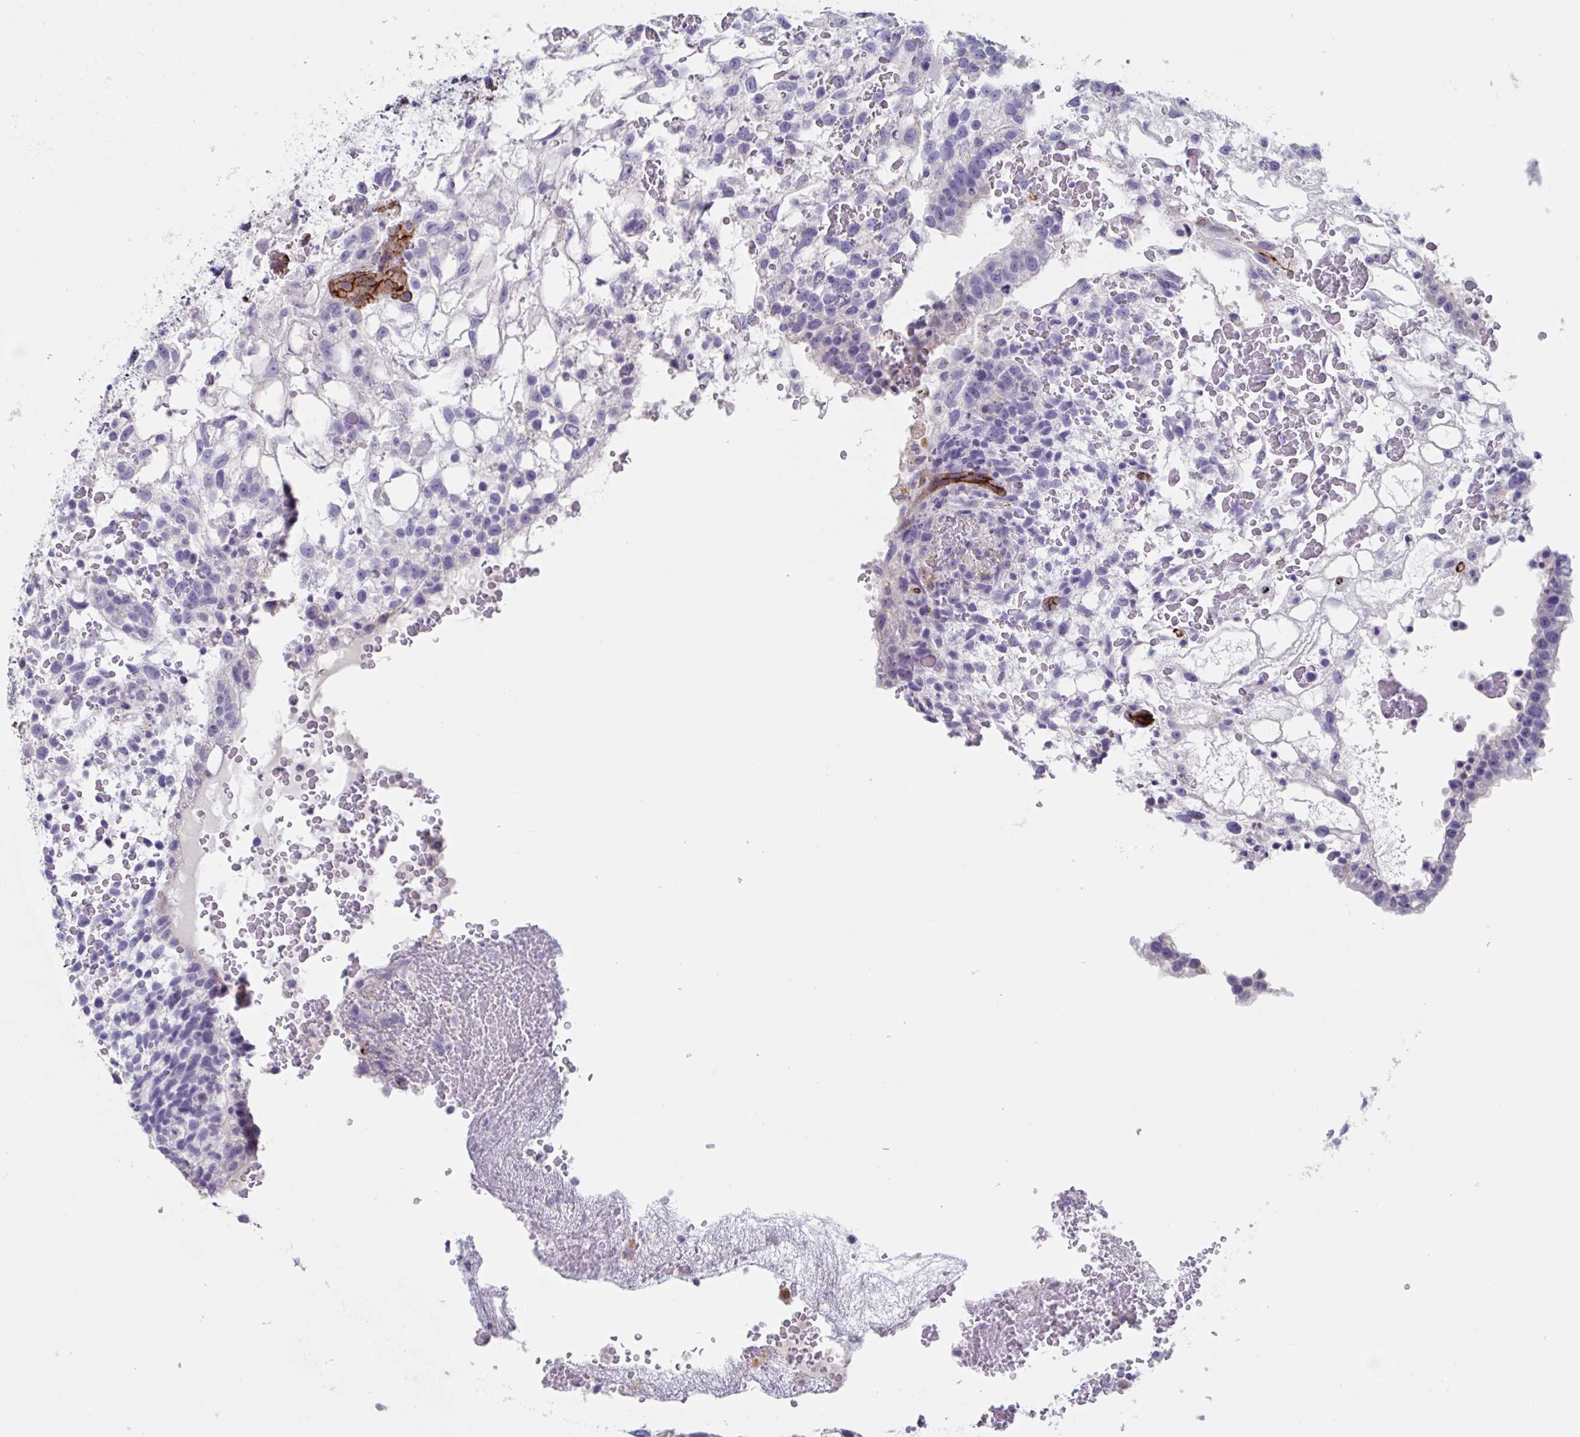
{"staining": {"intensity": "negative", "quantity": "none", "location": "none"}, "tissue": "testis cancer", "cell_type": "Tumor cells", "image_type": "cancer", "snomed": [{"axis": "morphology", "description": "Normal tissue, NOS"}, {"axis": "morphology", "description": "Carcinoma, Embryonal, NOS"}, {"axis": "topography", "description": "Testis"}], "caption": "The image demonstrates no significant positivity in tumor cells of embryonal carcinoma (testis).", "gene": "CITED4", "patient": {"sex": "male", "age": 32}}